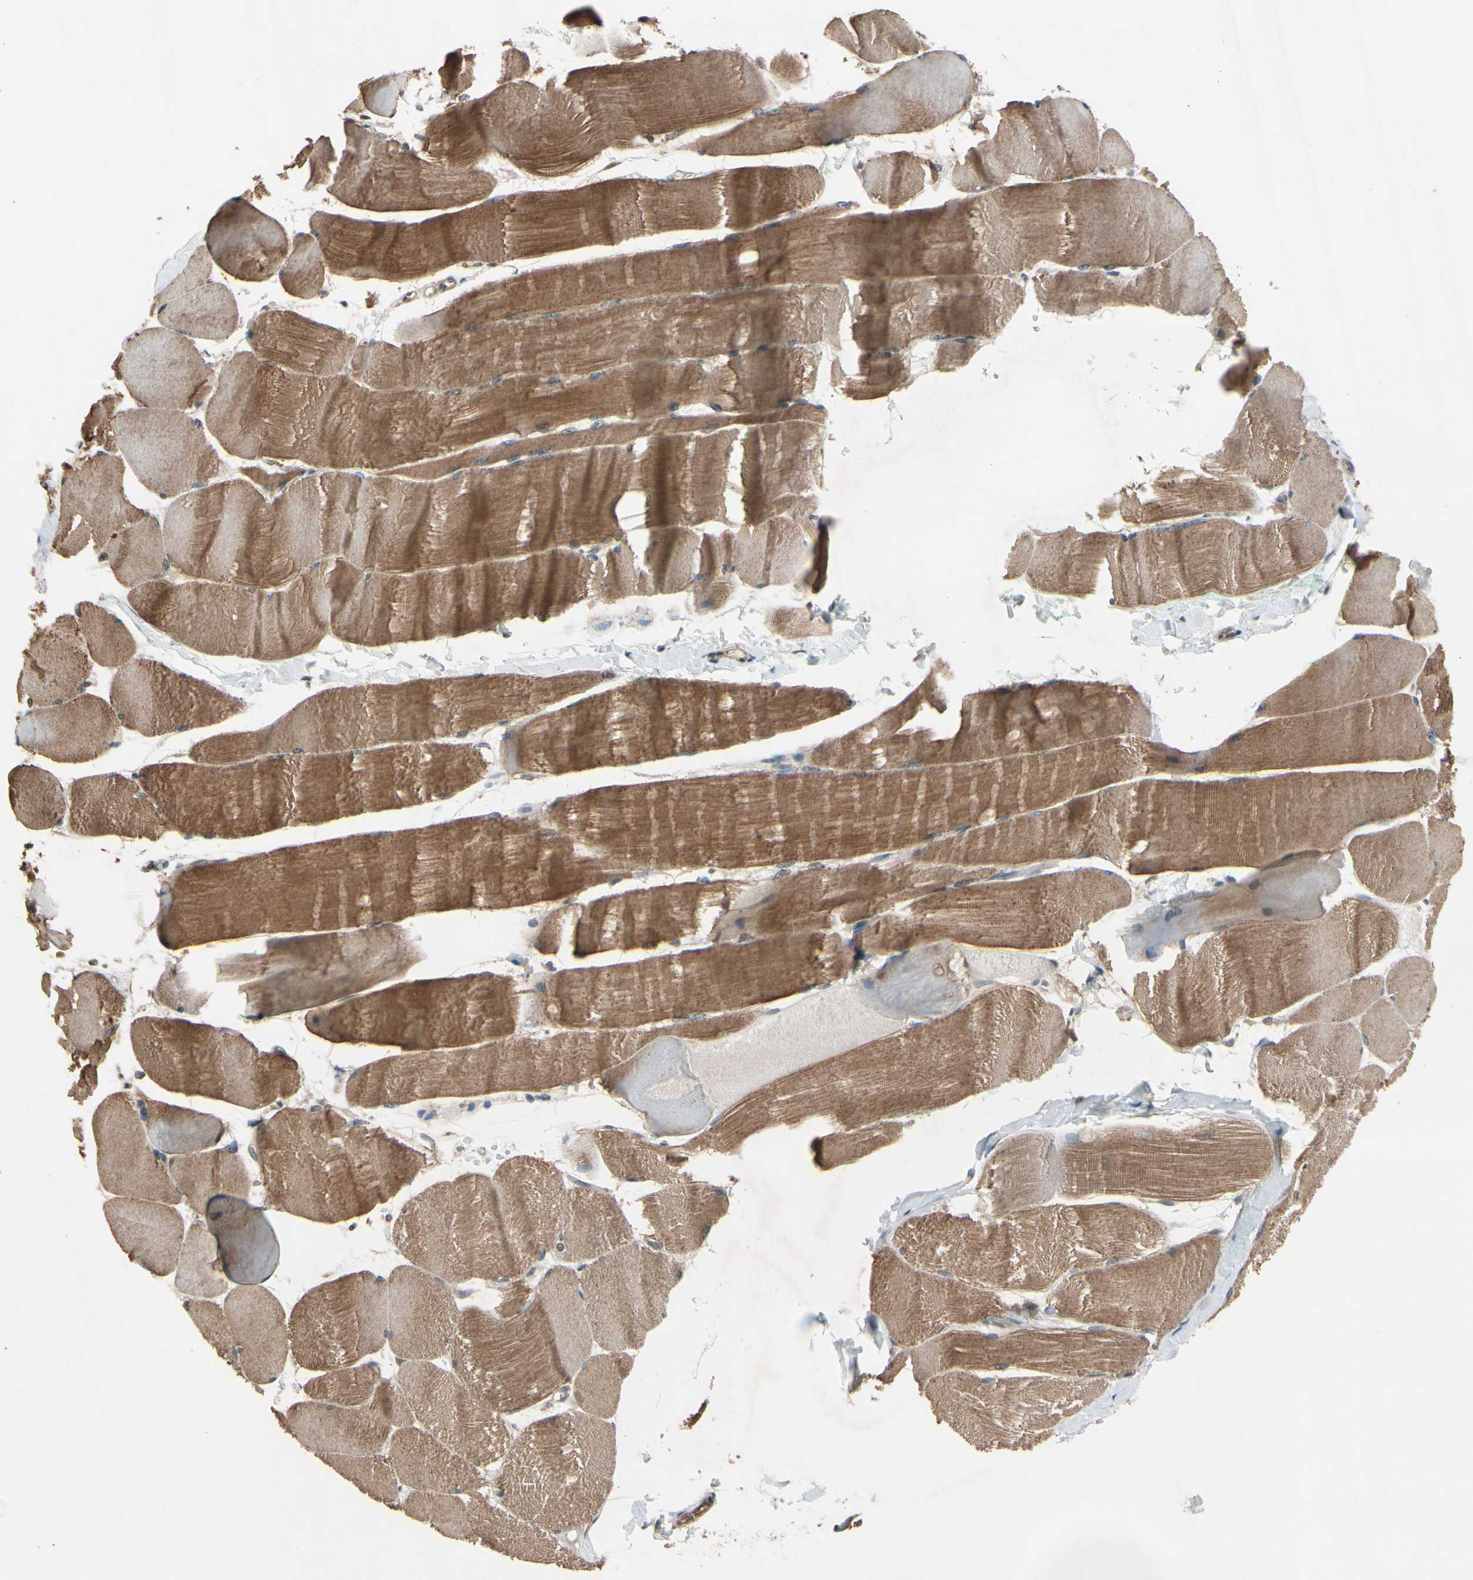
{"staining": {"intensity": "moderate", "quantity": ">75%", "location": "cytoplasmic/membranous"}, "tissue": "skeletal muscle", "cell_type": "Myocytes", "image_type": "normal", "snomed": [{"axis": "morphology", "description": "Normal tissue, NOS"}, {"axis": "morphology", "description": "Squamous cell carcinoma, NOS"}, {"axis": "topography", "description": "Skeletal muscle"}], "caption": "Approximately >75% of myocytes in unremarkable skeletal muscle show moderate cytoplasmic/membranous protein expression as visualized by brown immunohistochemical staining.", "gene": "PNPLA7", "patient": {"sex": "male", "age": 51}}